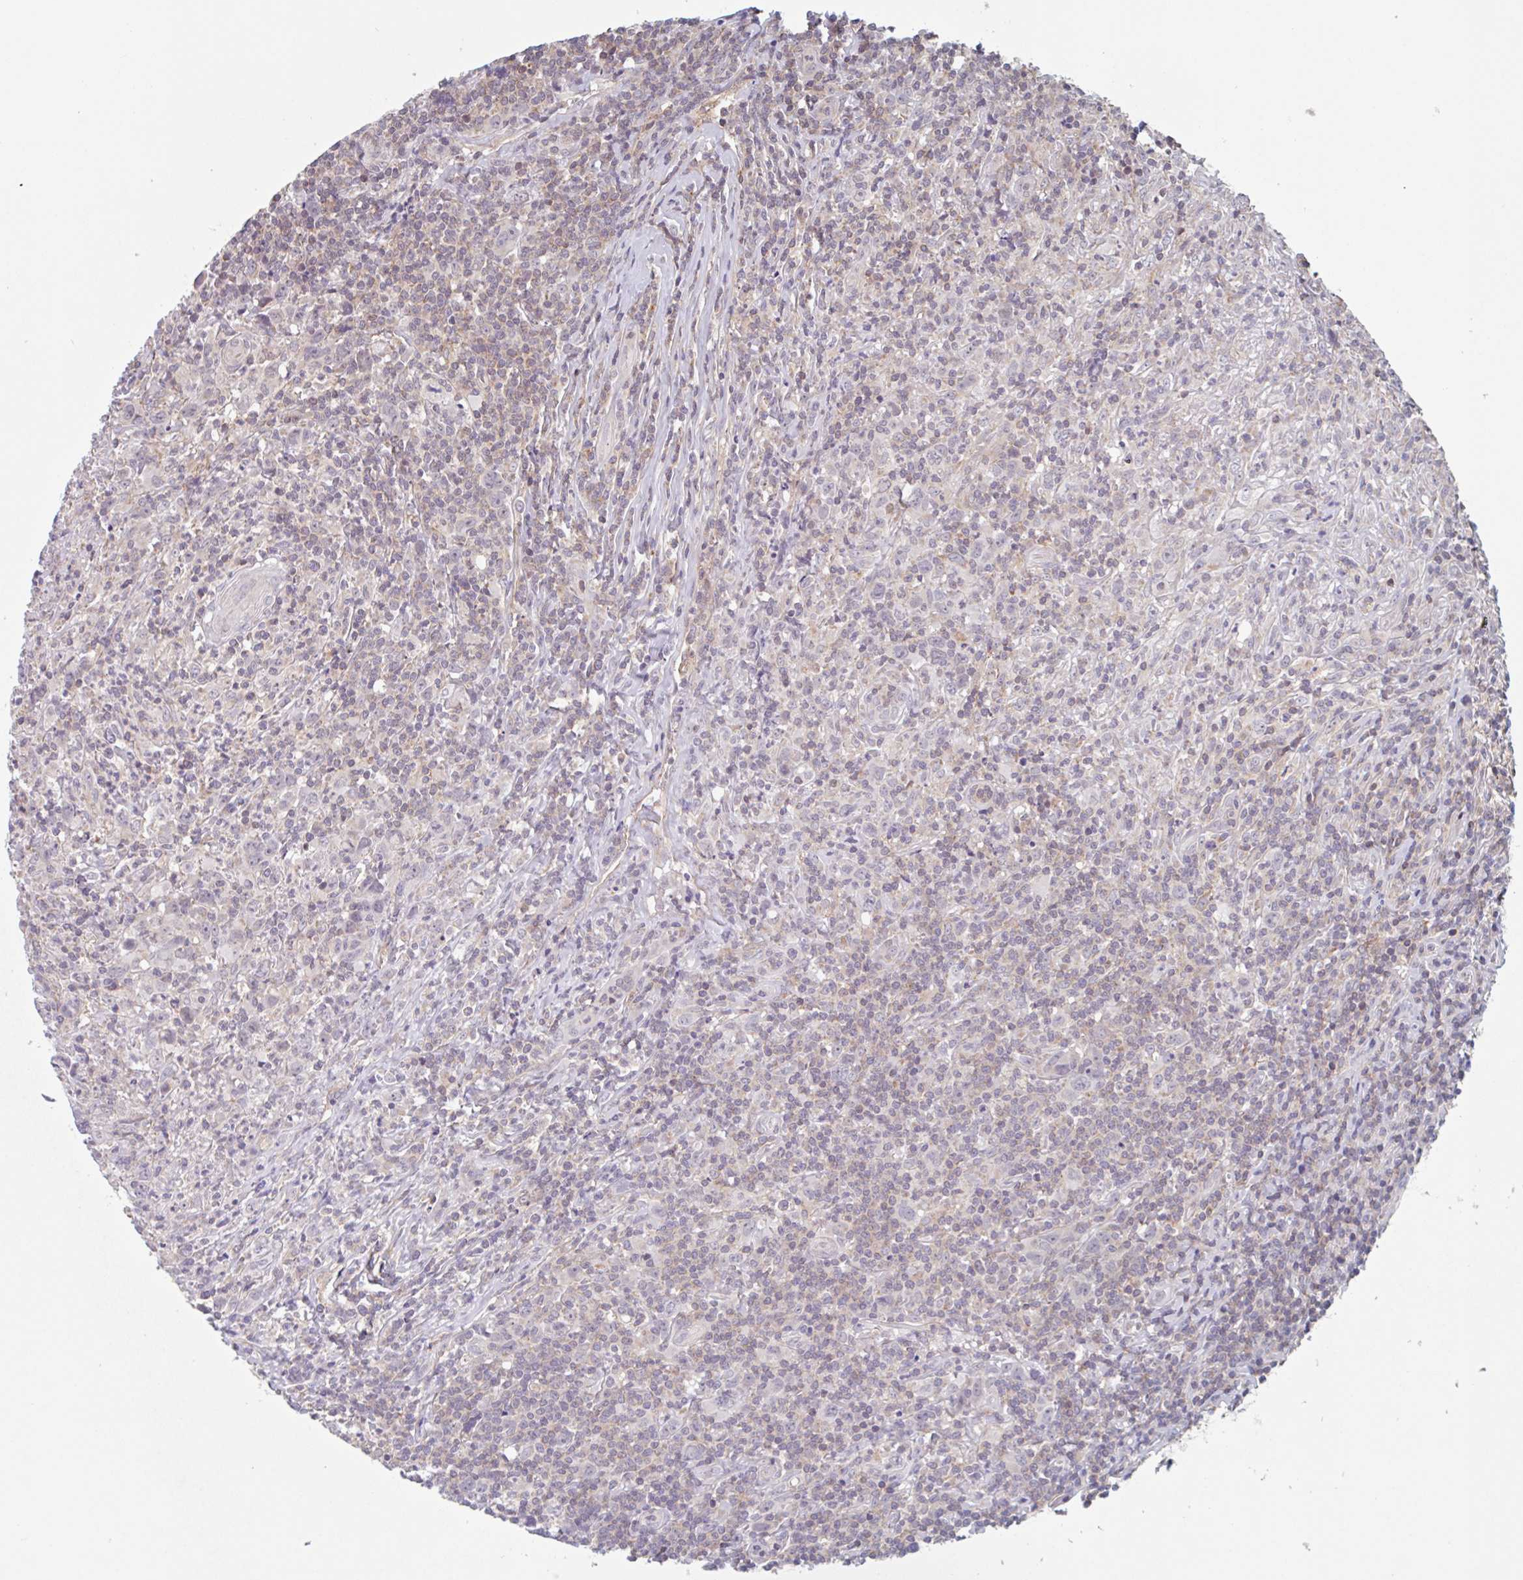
{"staining": {"intensity": "negative", "quantity": "none", "location": "none"}, "tissue": "lymphoma", "cell_type": "Tumor cells", "image_type": "cancer", "snomed": [{"axis": "morphology", "description": "Hodgkin's disease, NOS"}, {"axis": "topography", "description": "Lymph node"}], "caption": "Tumor cells show no significant staining in Hodgkin's disease.", "gene": "SURF1", "patient": {"sex": "female", "age": 18}}